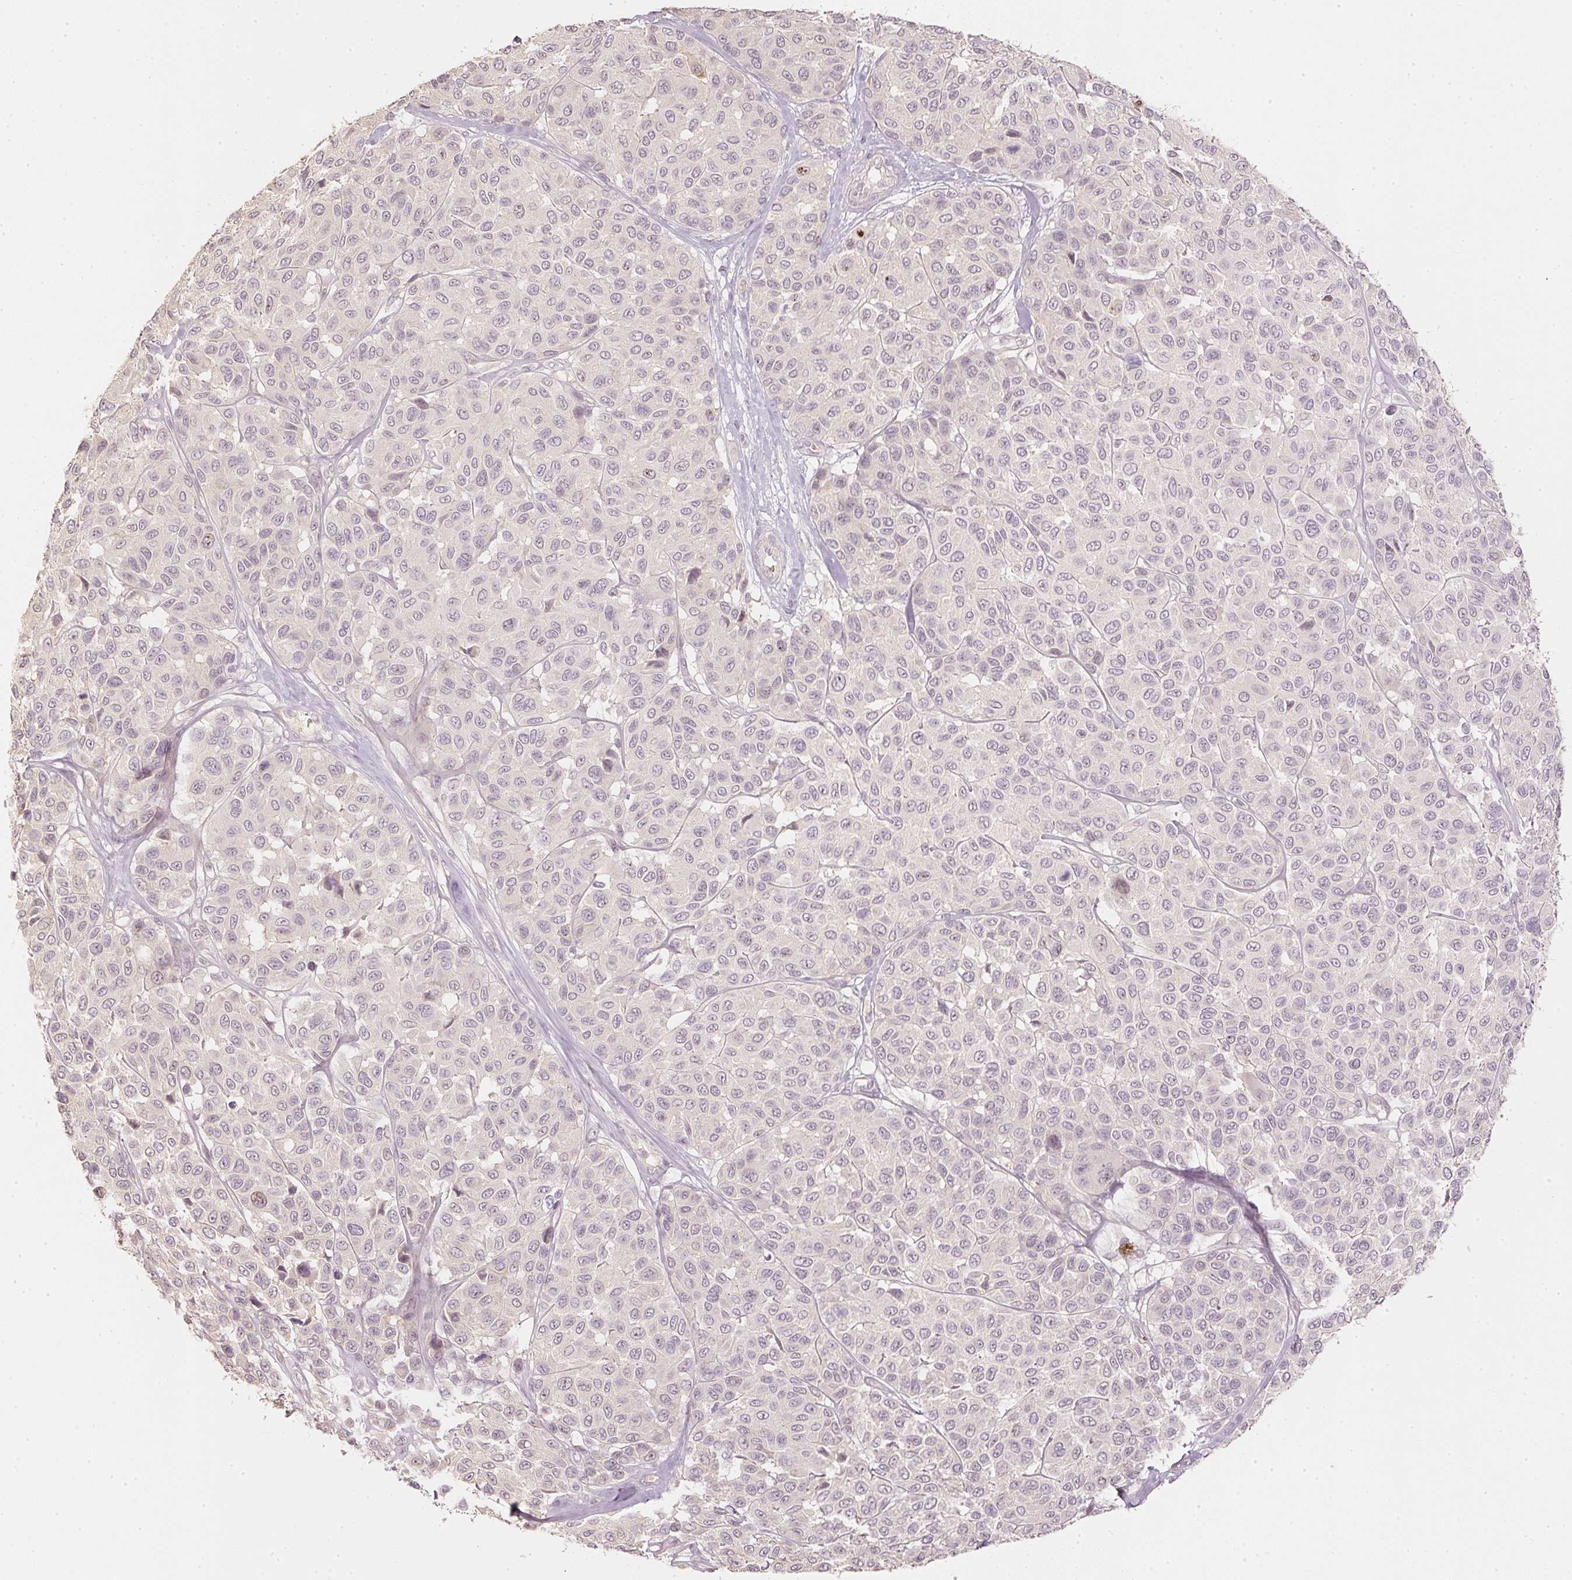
{"staining": {"intensity": "negative", "quantity": "none", "location": "none"}, "tissue": "melanoma", "cell_type": "Tumor cells", "image_type": "cancer", "snomed": [{"axis": "morphology", "description": "Malignant melanoma, NOS"}, {"axis": "topography", "description": "Skin"}], "caption": "Immunohistochemistry histopathology image of melanoma stained for a protein (brown), which displays no positivity in tumor cells.", "gene": "GZMA", "patient": {"sex": "female", "age": 66}}